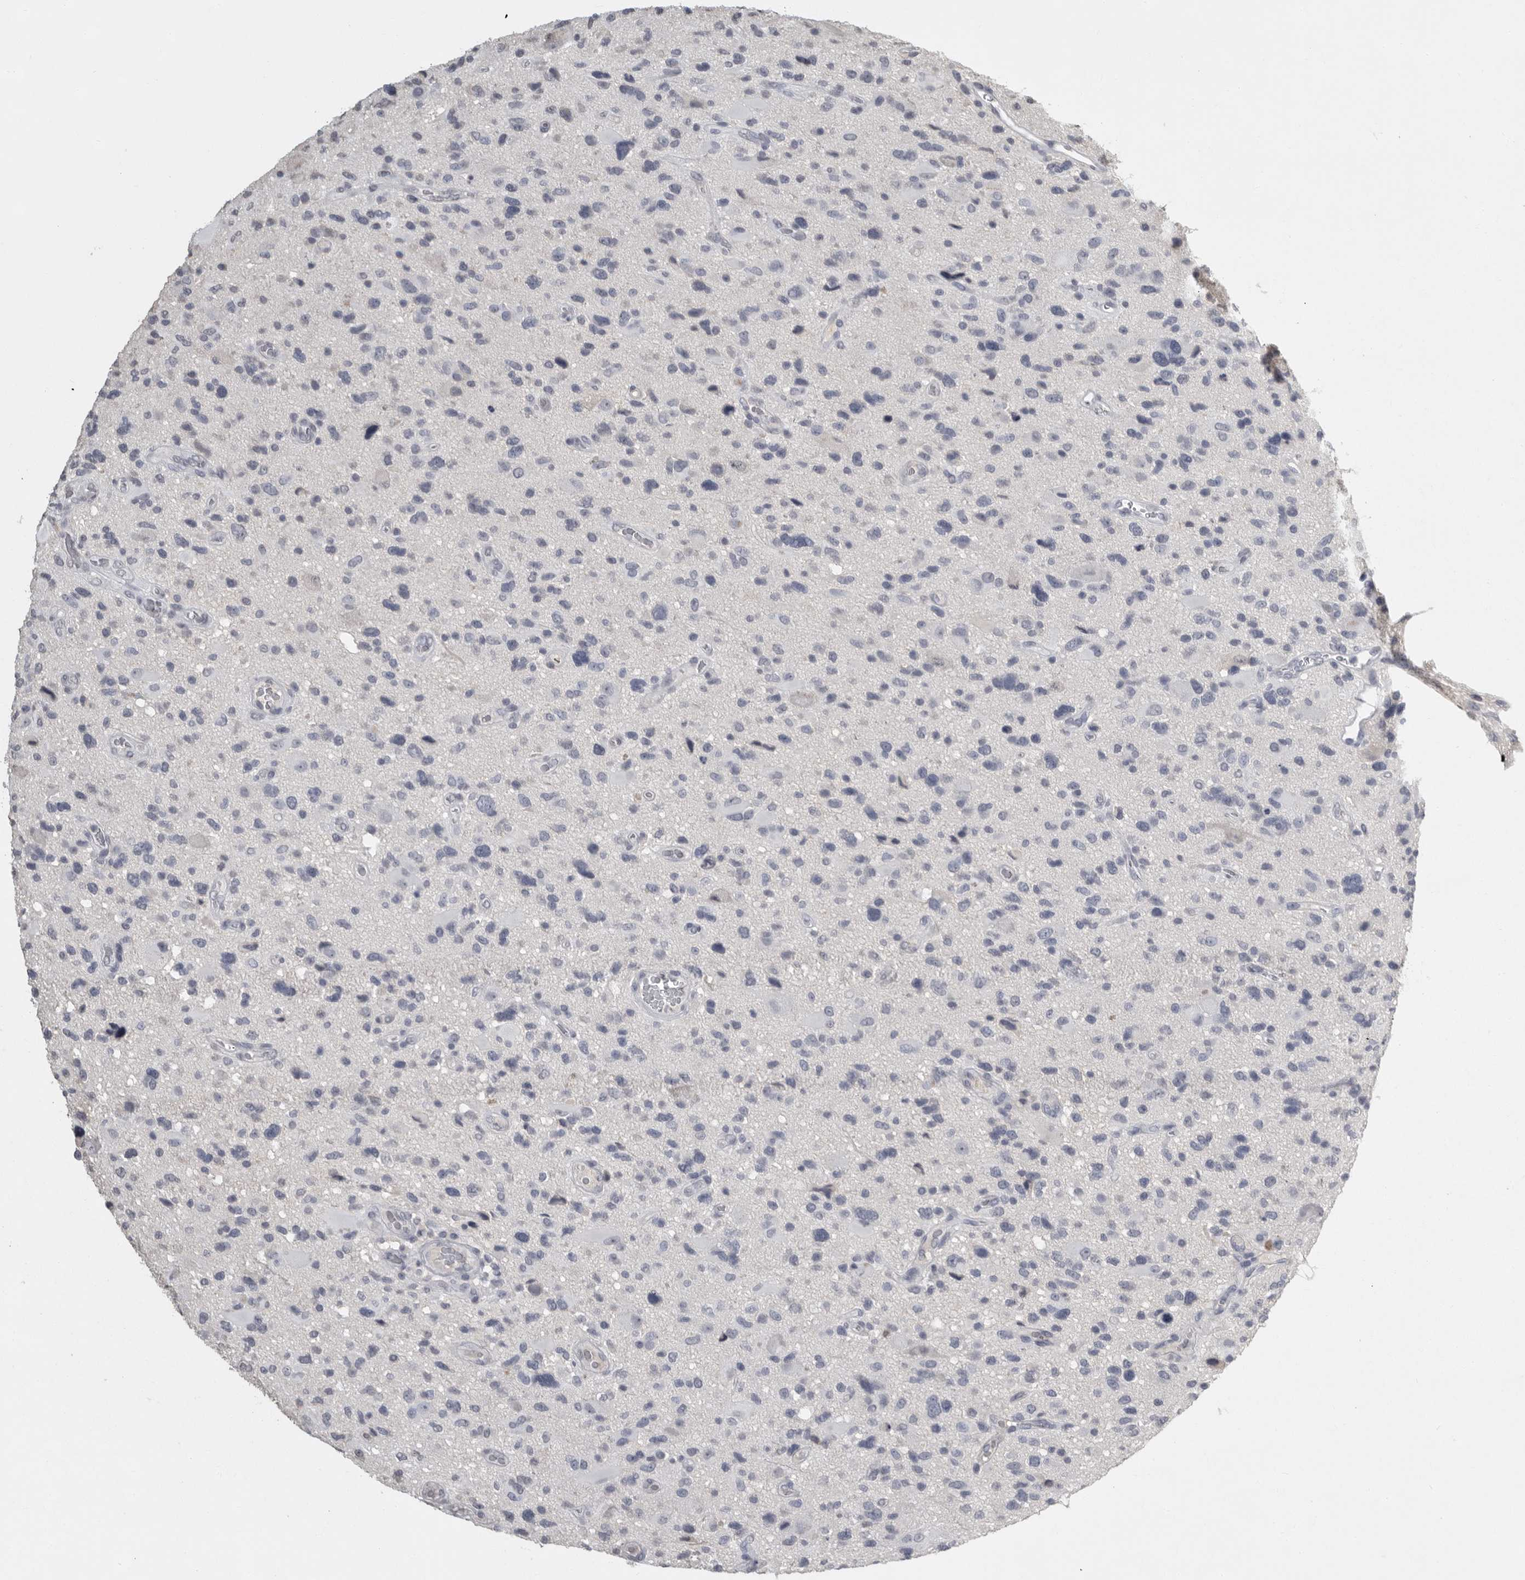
{"staining": {"intensity": "negative", "quantity": "none", "location": "none"}, "tissue": "glioma", "cell_type": "Tumor cells", "image_type": "cancer", "snomed": [{"axis": "morphology", "description": "Glioma, malignant, High grade"}, {"axis": "topography", "description": "Brain"}], "caption": "A histopathology image of human glioma is negative for staining in tumor cells.", "gene": "GNLY", "patient": {"sex": "male", "age": 33}}